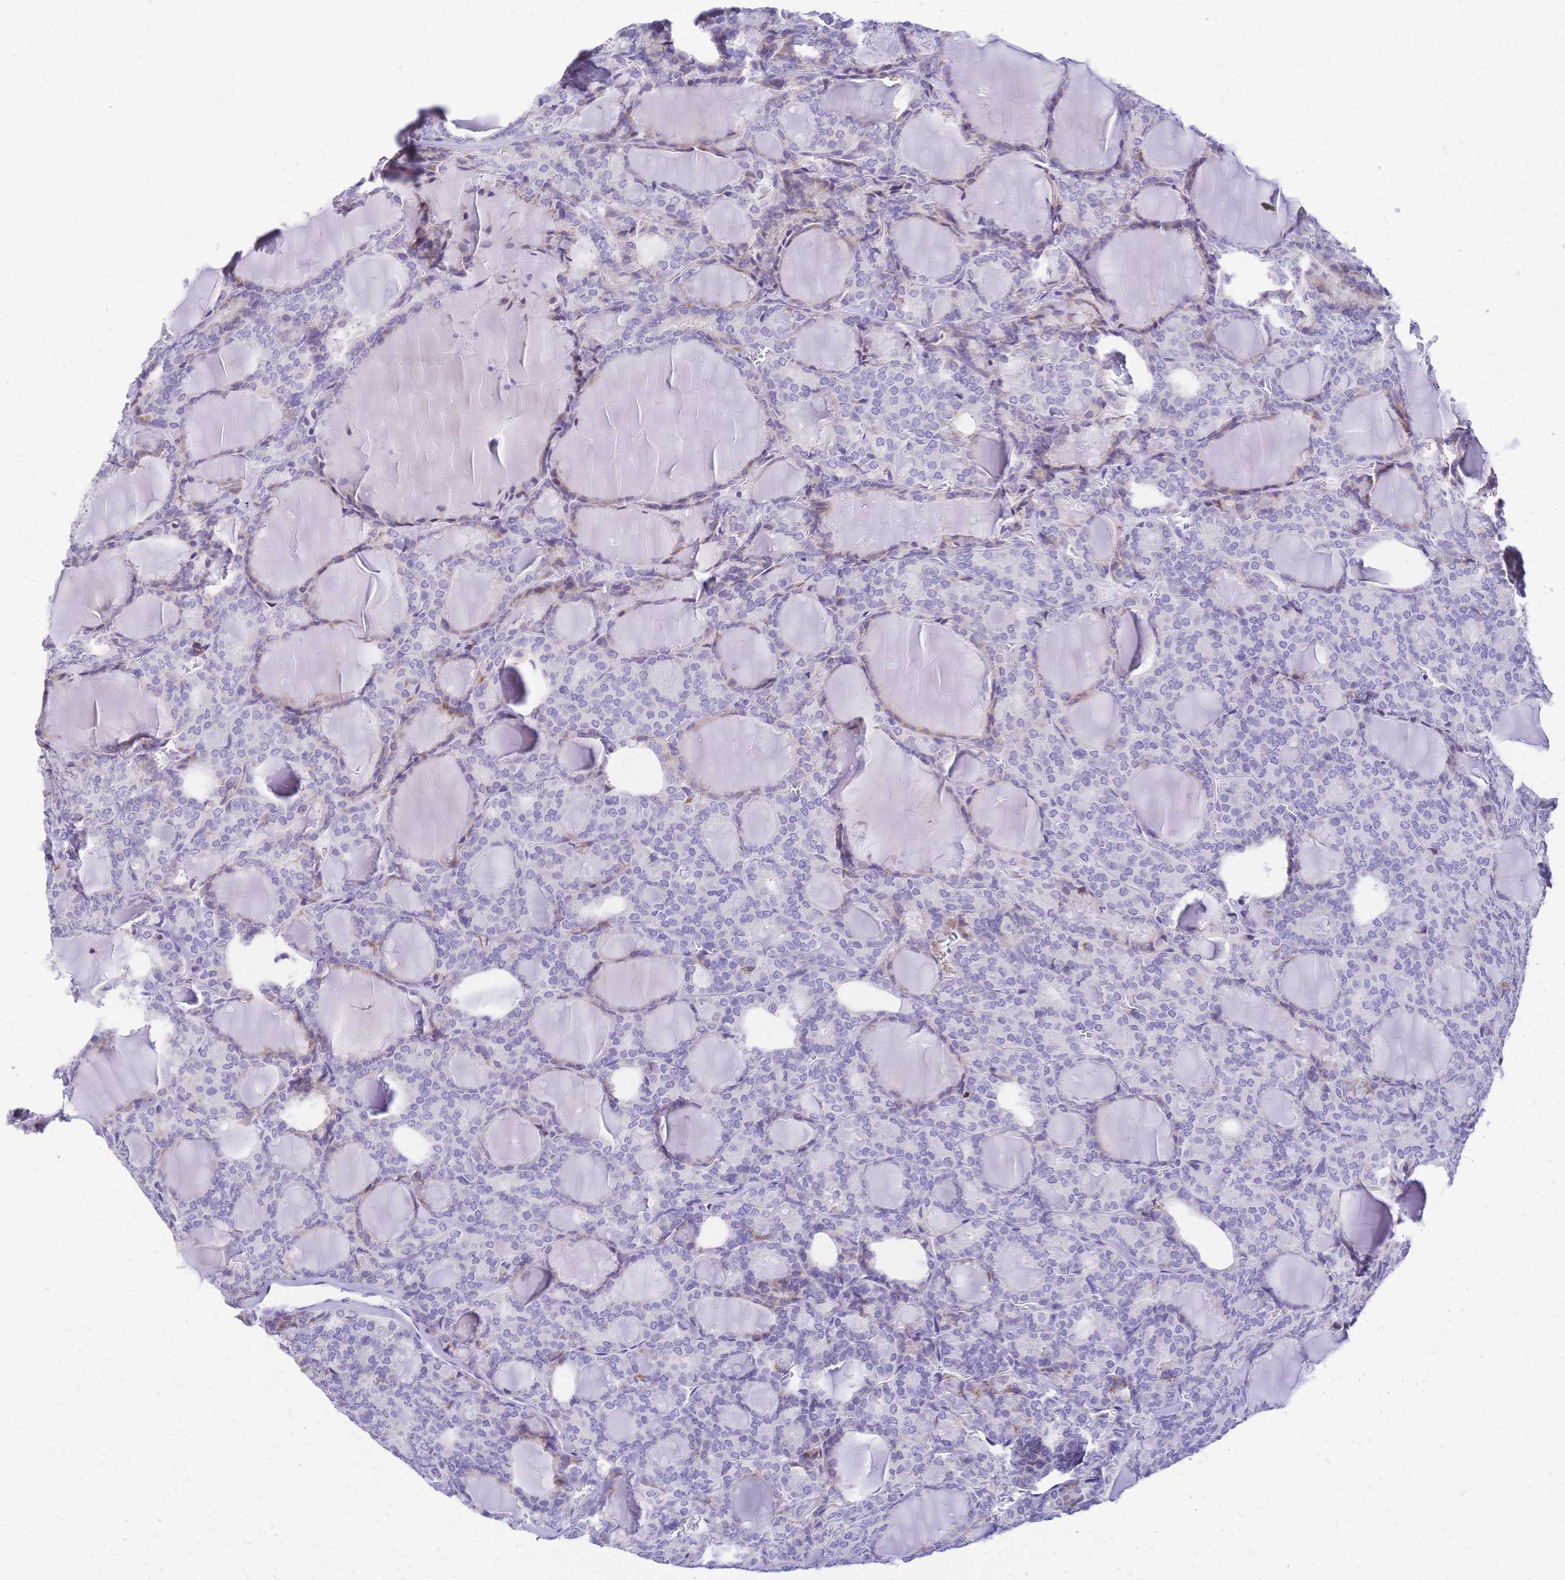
{"staining": {"intensity": "weak", "quantity": "<25%", "location": "cytoplasmic/membranous"}, "tissue": "thyroid cancer", "cell_type": "Tumor cells", "image_type": "cancer", "snomed": [{"axis": "morphology", "description": "Follicular adenoma carcinoma, NOS"}, {"axis": "topography", "description": "Thyroid gland"}], "caption": "A histopathology image of follicular adenoma carcinoma (thyroid) stained for a protein reveals no brown staining in tumor cells. Brightfield microscopy of immunohistochemistry stained with DAB (brown) and hematoxylin (blue), captured at high magnification.", "gene": "GRB7", "patient": {"sex": "male", "age": 74}}